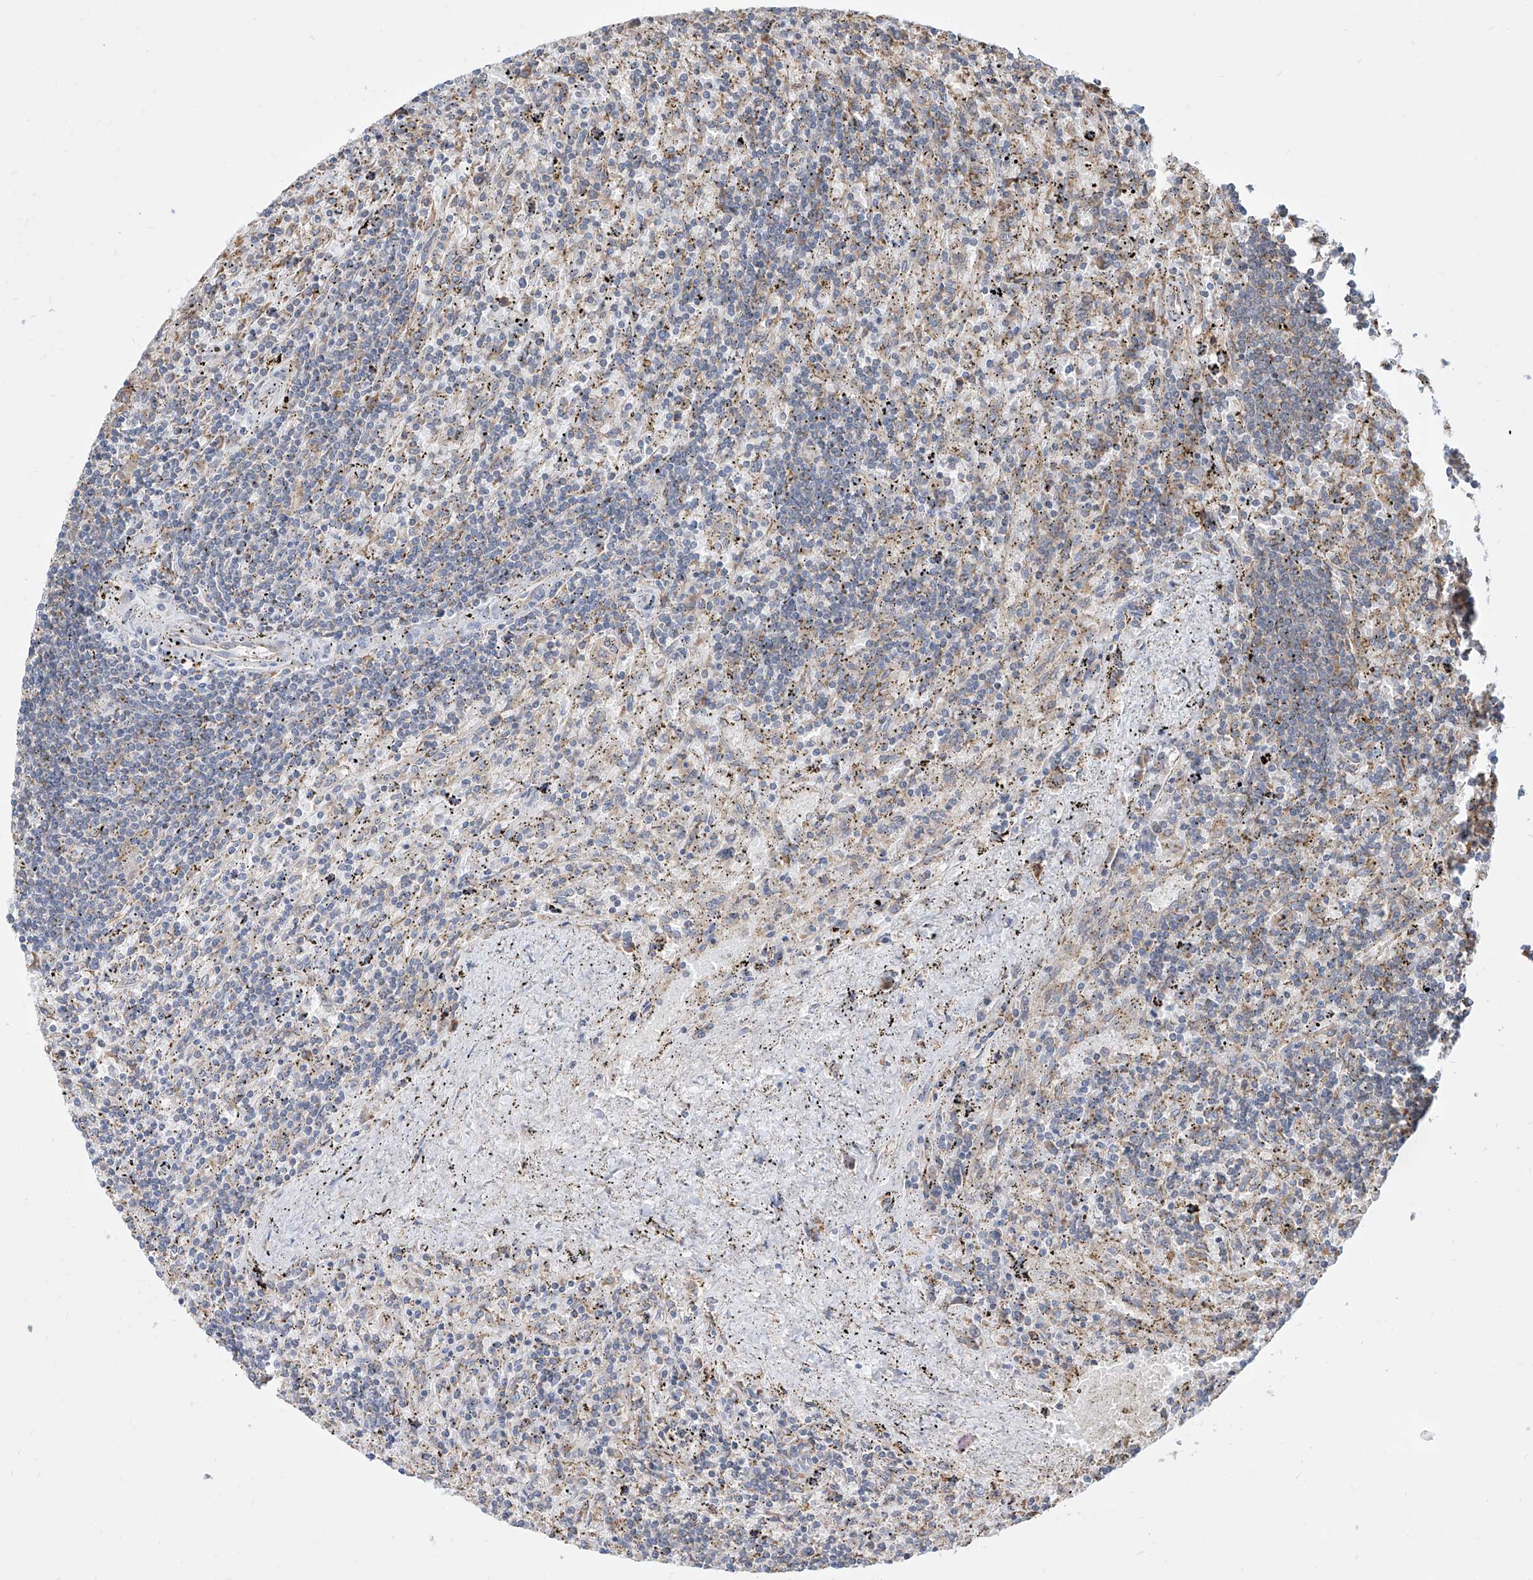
{"staining": {"intensity": "negative", "quantity": "none", "location": "none"}, "tissue": "lymphoma", "cell_type": "Tumor cells", "image_type": "cancer", "snomed": [{"axis": "morphology", "description": "Malignant lymphoma, non-Hodgkin's type, Low grade"}, {"axis": "topography", "description": "Spleen"}], "caption": "Micrograph shows no protein staining in tumor cells of lymphoma tissue.", "gene": "FAM83B", "patient": {"sex": "male", "age": 76}}